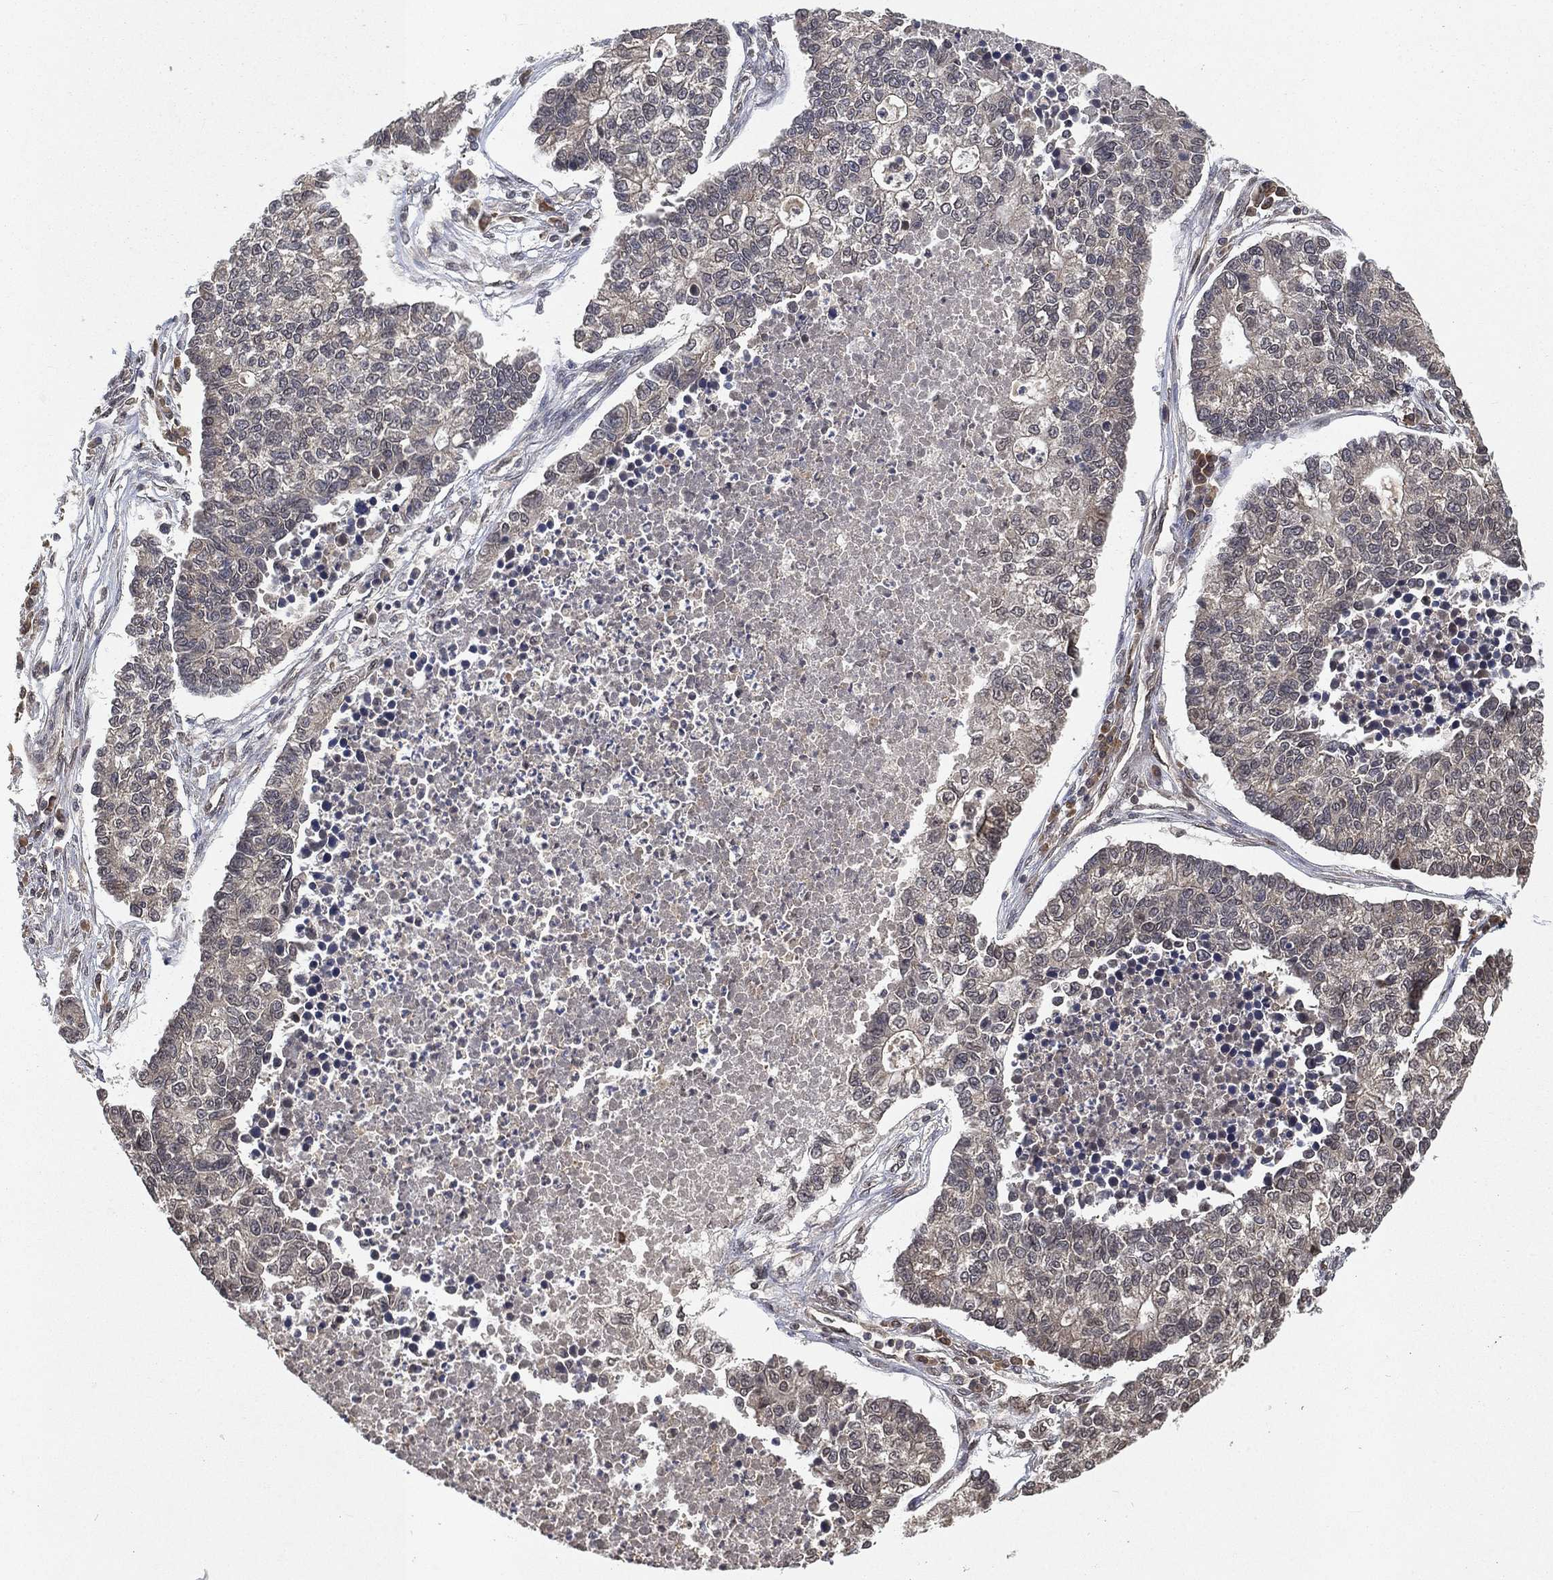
{"staining": {"intensity": "moderate", "quantity": "25%-75%", "location": "cytoplasmic/membranous"}, "tissue": "lung cancer", "cell_type": "Tumor cells", "image_type": "cancer", "snomed": [{"axis": "morphology", "description": "Adenocarcinoma, NOS"}, {"axis": "topography", "description": "Lung"}], "caption": "Protein expression analysis of lung adenocarcinoma displays moderate cytoplasmic/membranous expression in approximately 25%-75% of tumor cells.", "gene": "UBA5", "patient": {"sex": "male", "age": 57}}